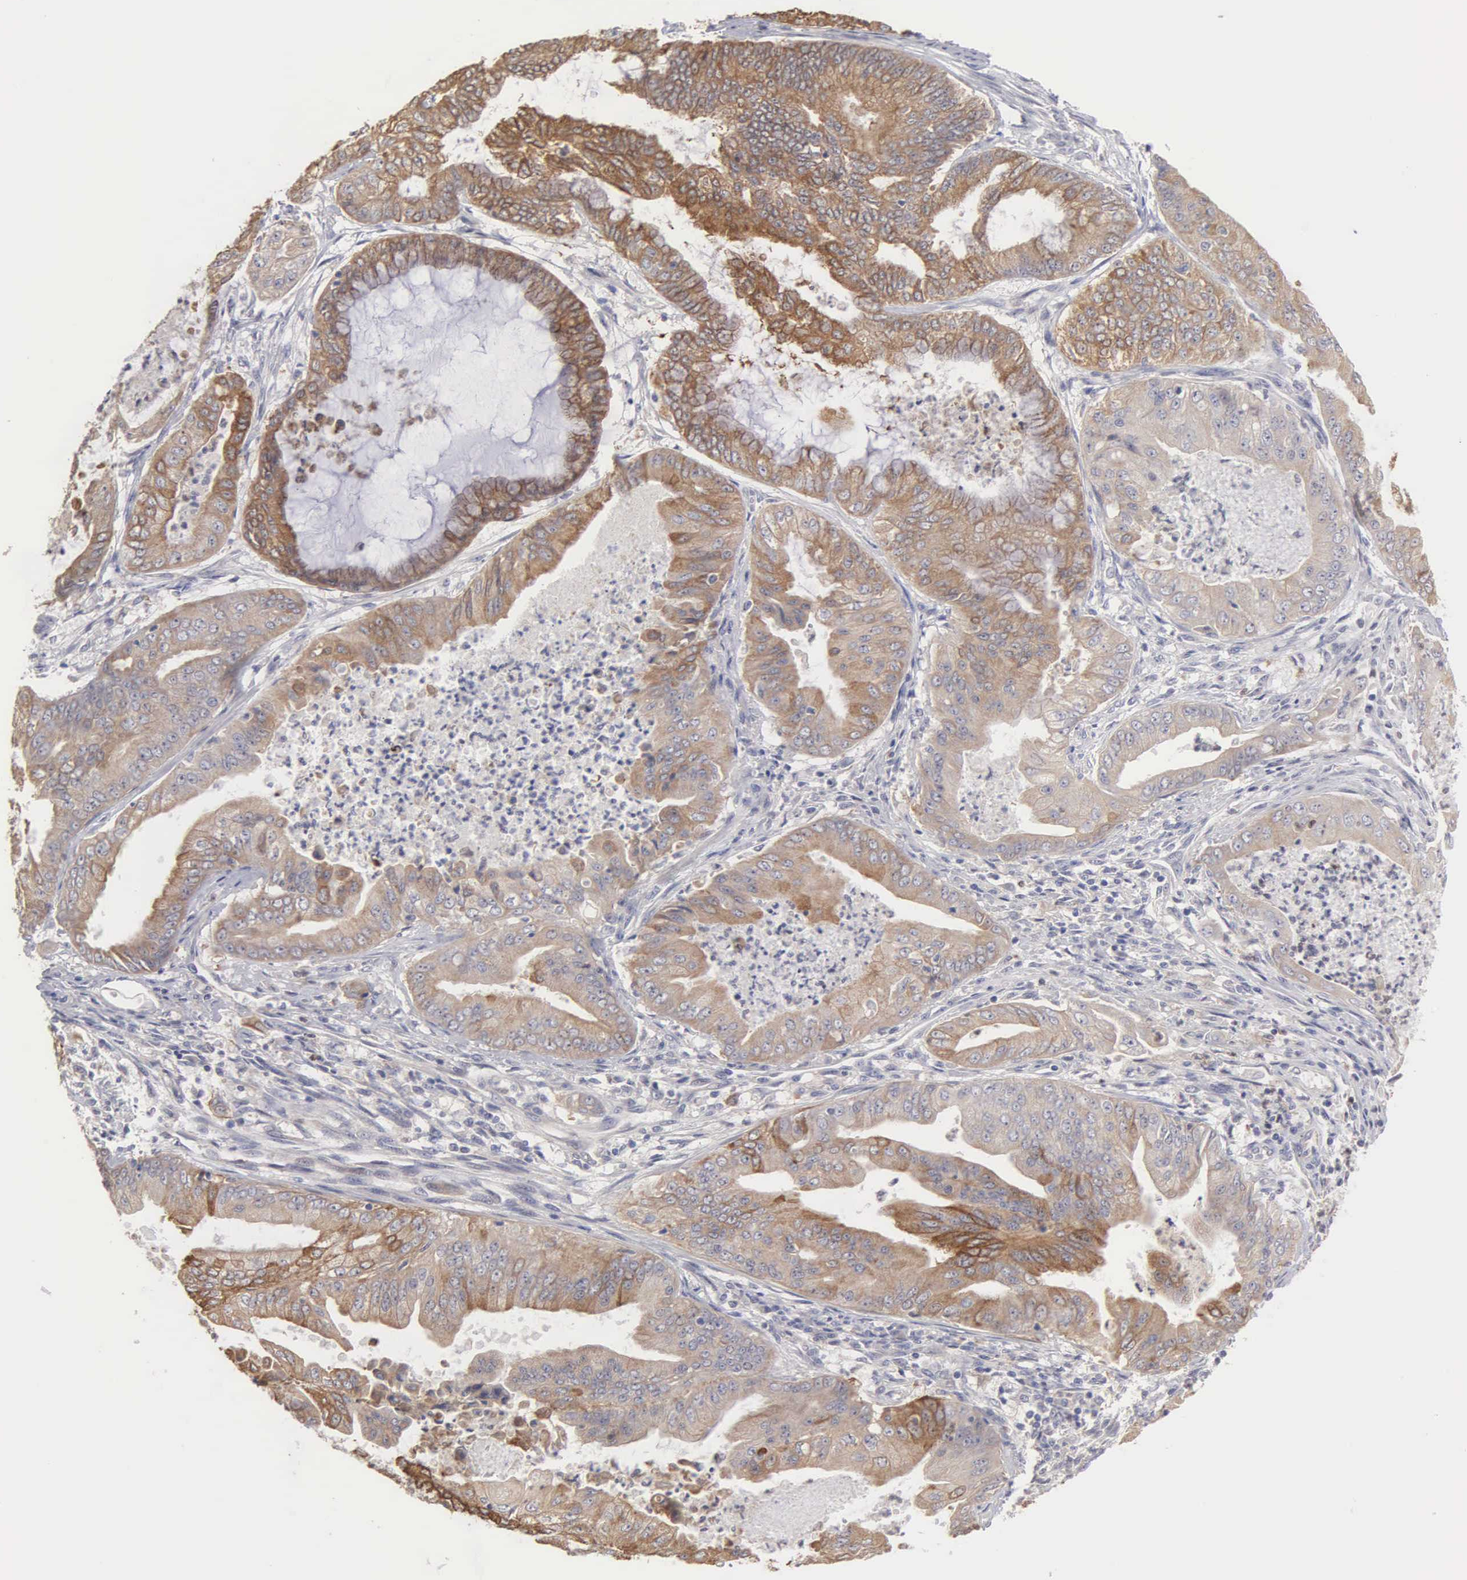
{"staining": {"intensity": "moderate", "quantity": "25%-75%", "location": "cytoplasmic/membranous"}, "tissue": "endometrial cancer", "cell_type": "Tumor cells", "image_type": "cancer", "snomed": [{"axis": "morphology", "description": "Adenocarcinoma, NOS"}, {"axis": "topography", "description": "Endometrium"}], "caption": "This micrograph shows IHC staining of human endometrial adenocarcinoma, with medium moderate cytoplasmic/membranous expression in approximately 25%-75% of tumor cells.", "gene": "LIN52", "patient": {"sex": "female", "age": 63}}